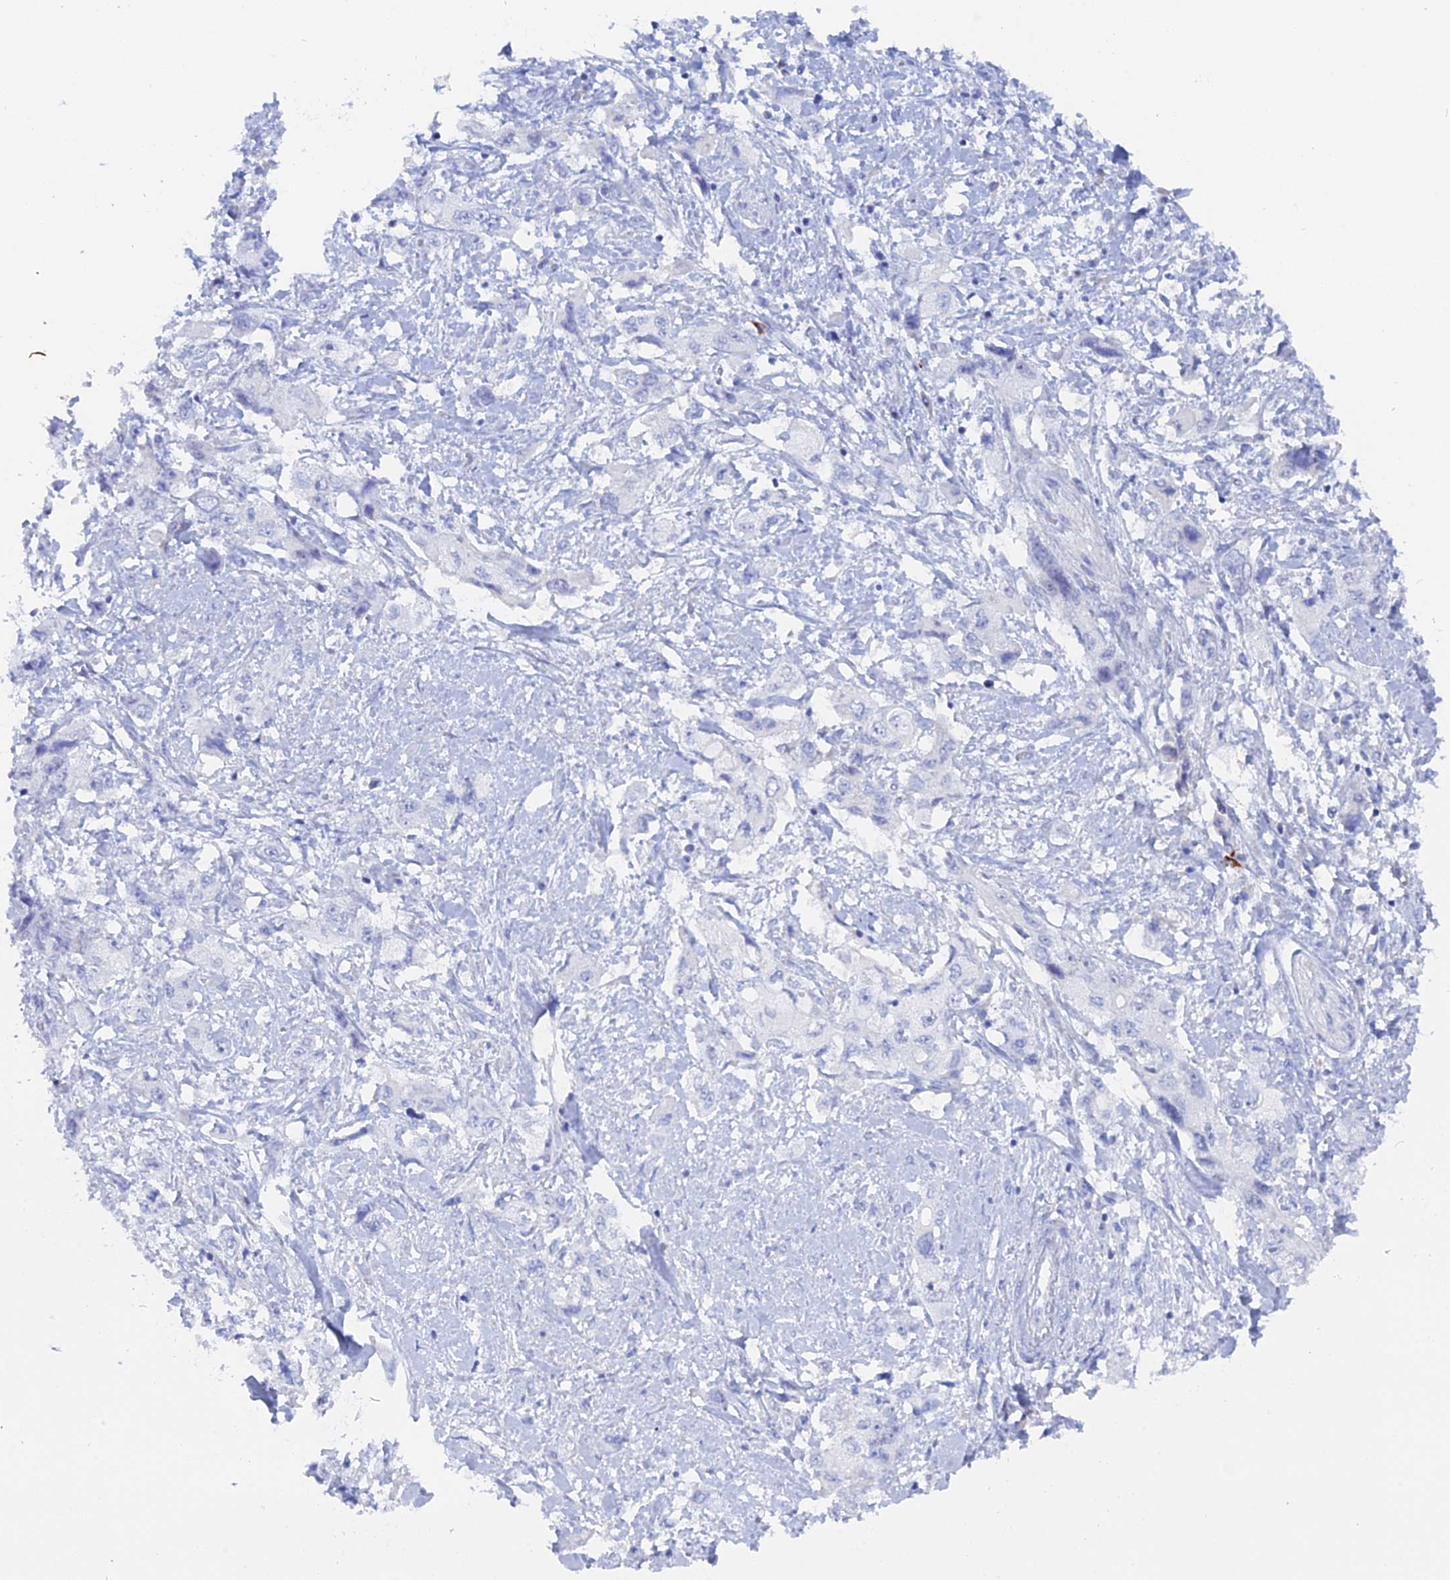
{"staining": {"intensity": "negative", "quantity": "none", "location": "none"}, "tissue": "pancreatic cancer", "cell_type": "Tumor cells", "image_type": "cancer", "snomed": [{"axis": "morphology", "description": "Adenocarcinoma, NOS"}, {"axis": "topography", "description": "Pancreas"}], "caption": "Immunohistochemistry of human pancreatic cancer exhibits no expression in tumor cells.", "gene": "DACT3", "patient": {"sex": "female", "age": 73}}